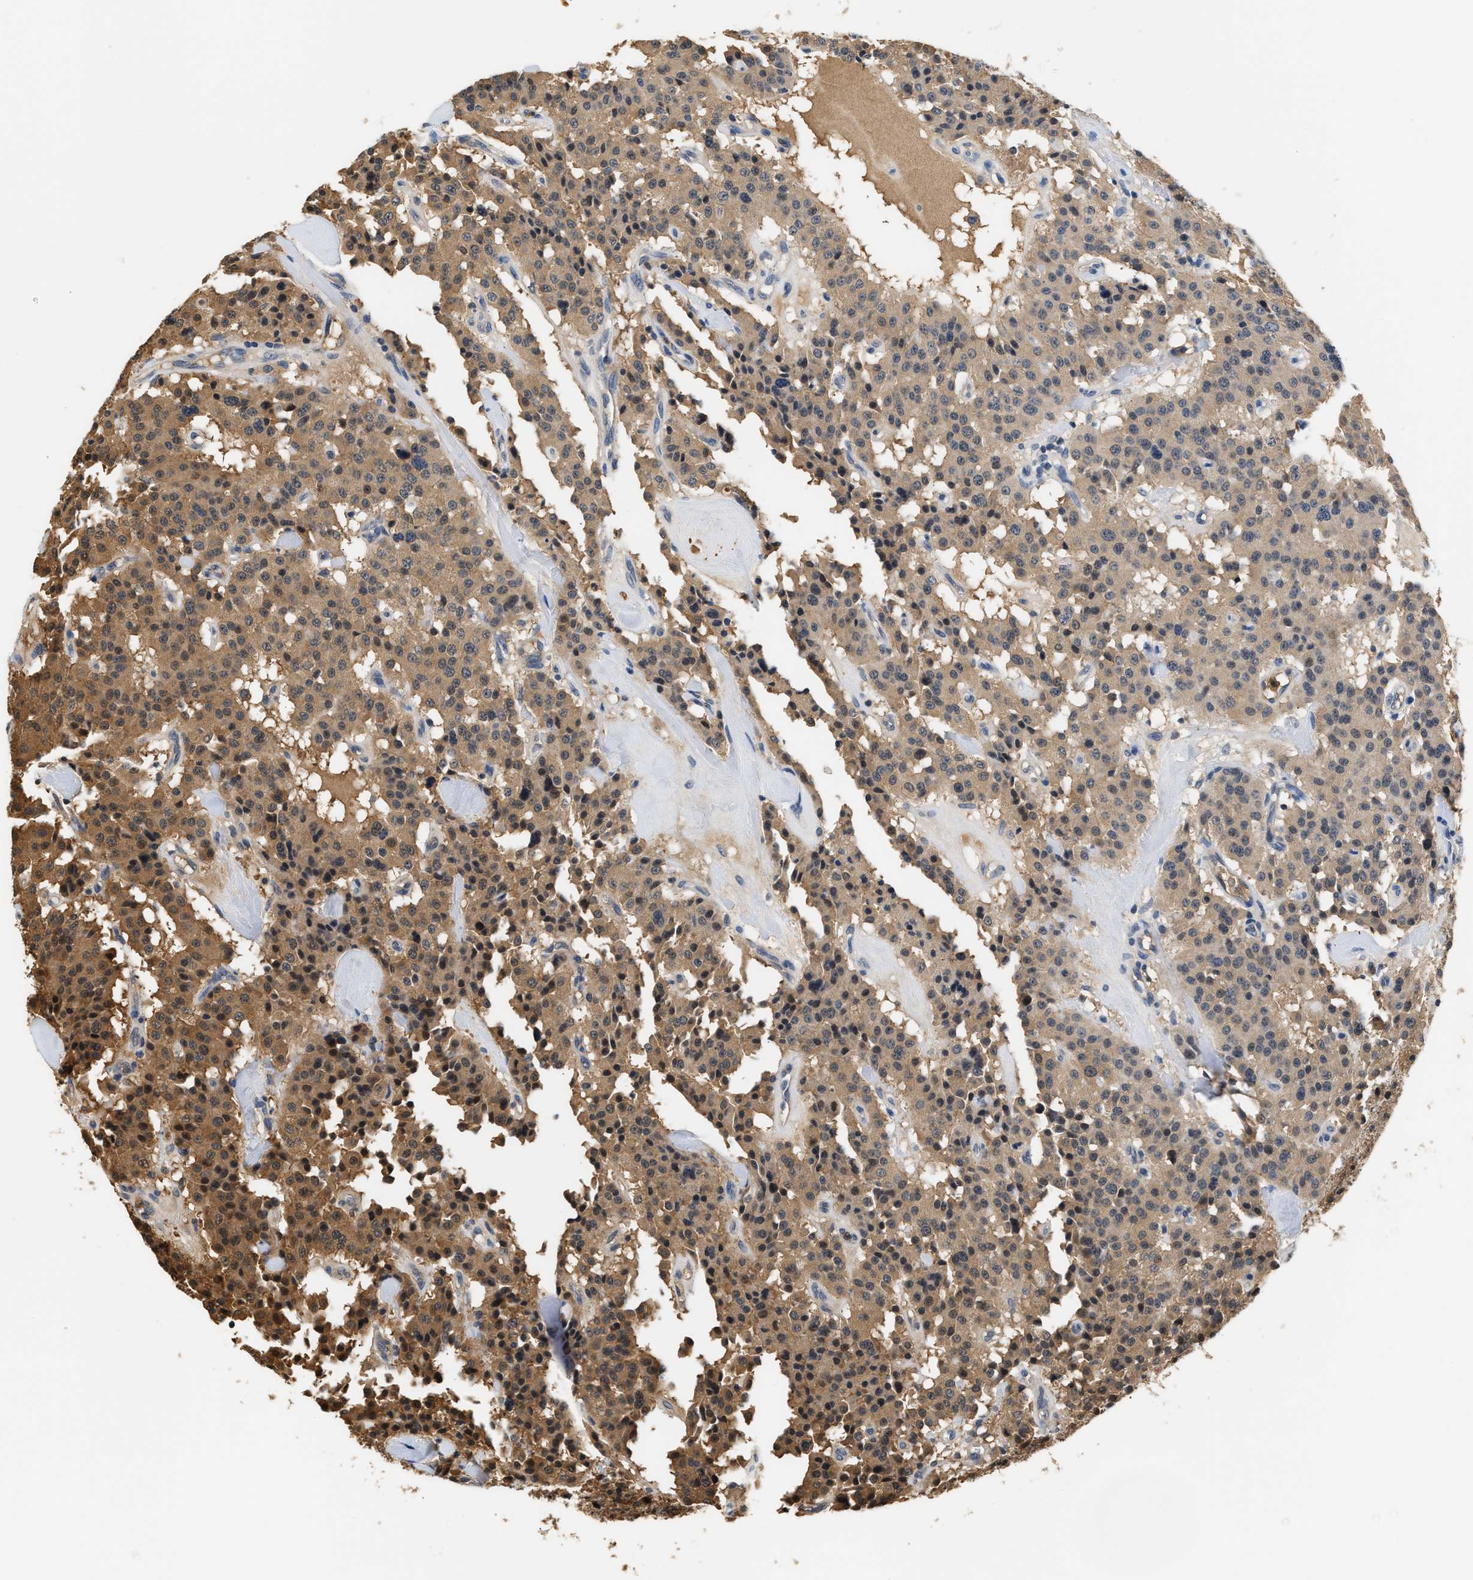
{"staining": {"intensity": "moderate", "quantity": ">75%", "location": "cytoplasmic/membranous"}, "tissue": "carcinoid", "cell_type": "Tumor cells", "image_type": "cancer", "snomed": [{"axis": "morphology", "description": "Carcinoid, malignant, NOS"}, {"axis": "topography", "description": "Lung"}], "caption": "The image exhibits immunohistochemical staining of carcinoid. There is moderate cytoplasmic/membranous staining is present in approximately >75% of tumor cells.", "gene": "GPI", "patient": {"sex": "male", "age": 30}}